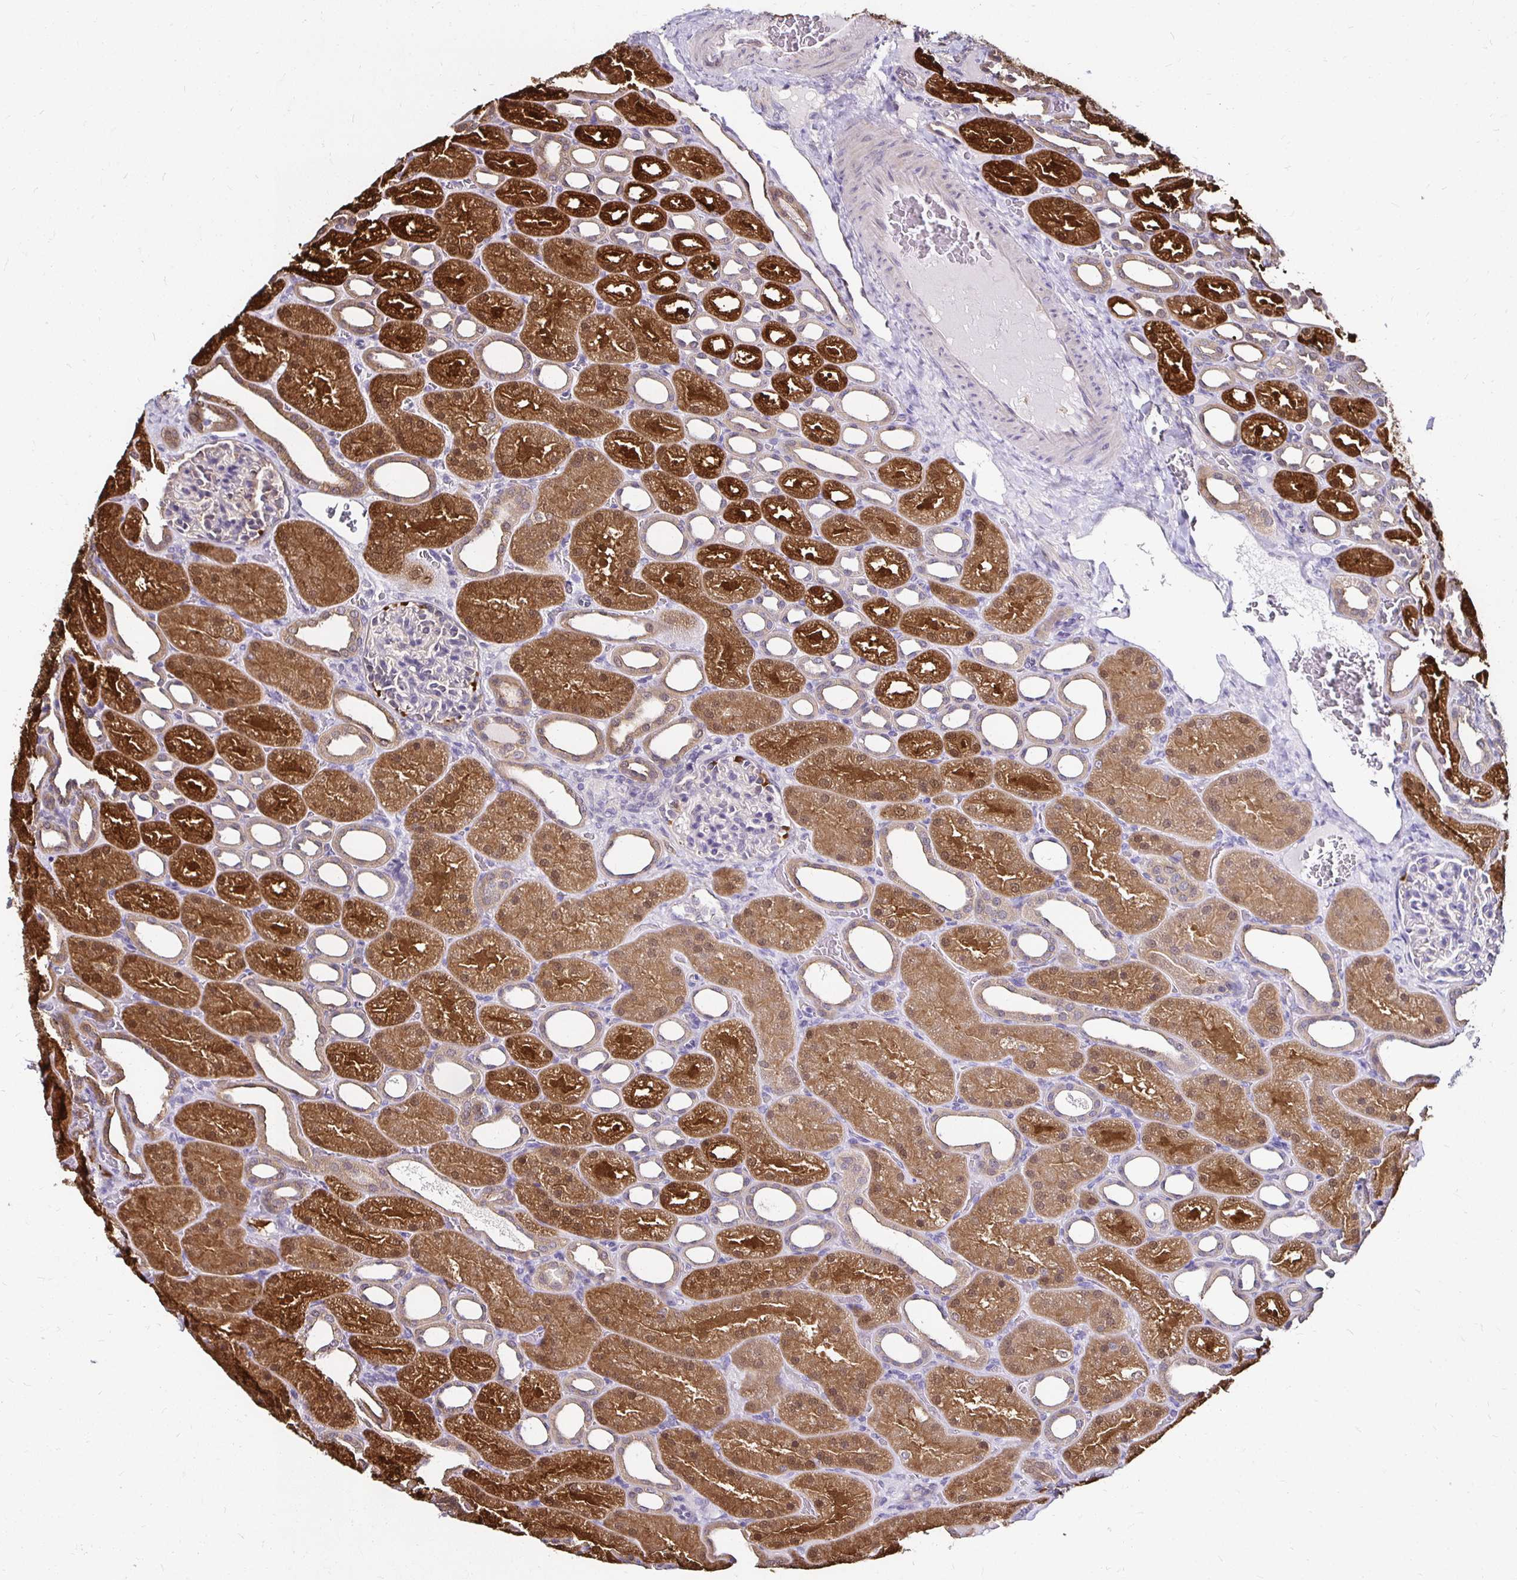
{"staining": {"intensity": "weak", "quantity": "<25%", "location": "cytoplasmic/membranous"}, "tissue": "kidney", "cell_type": "Cells in glomeruli", "image_type": "normal", "snomed": [{"axis": "morphology", "description": "Normal tissue, NOS"}, {"axis": "topography", "description": "Kidney"}], "caption": "The micrograph shows no significant staining in cells in glomeruli of kidney.", "gene": "TXN", "patient": {"sex": "male", "age": 2}}